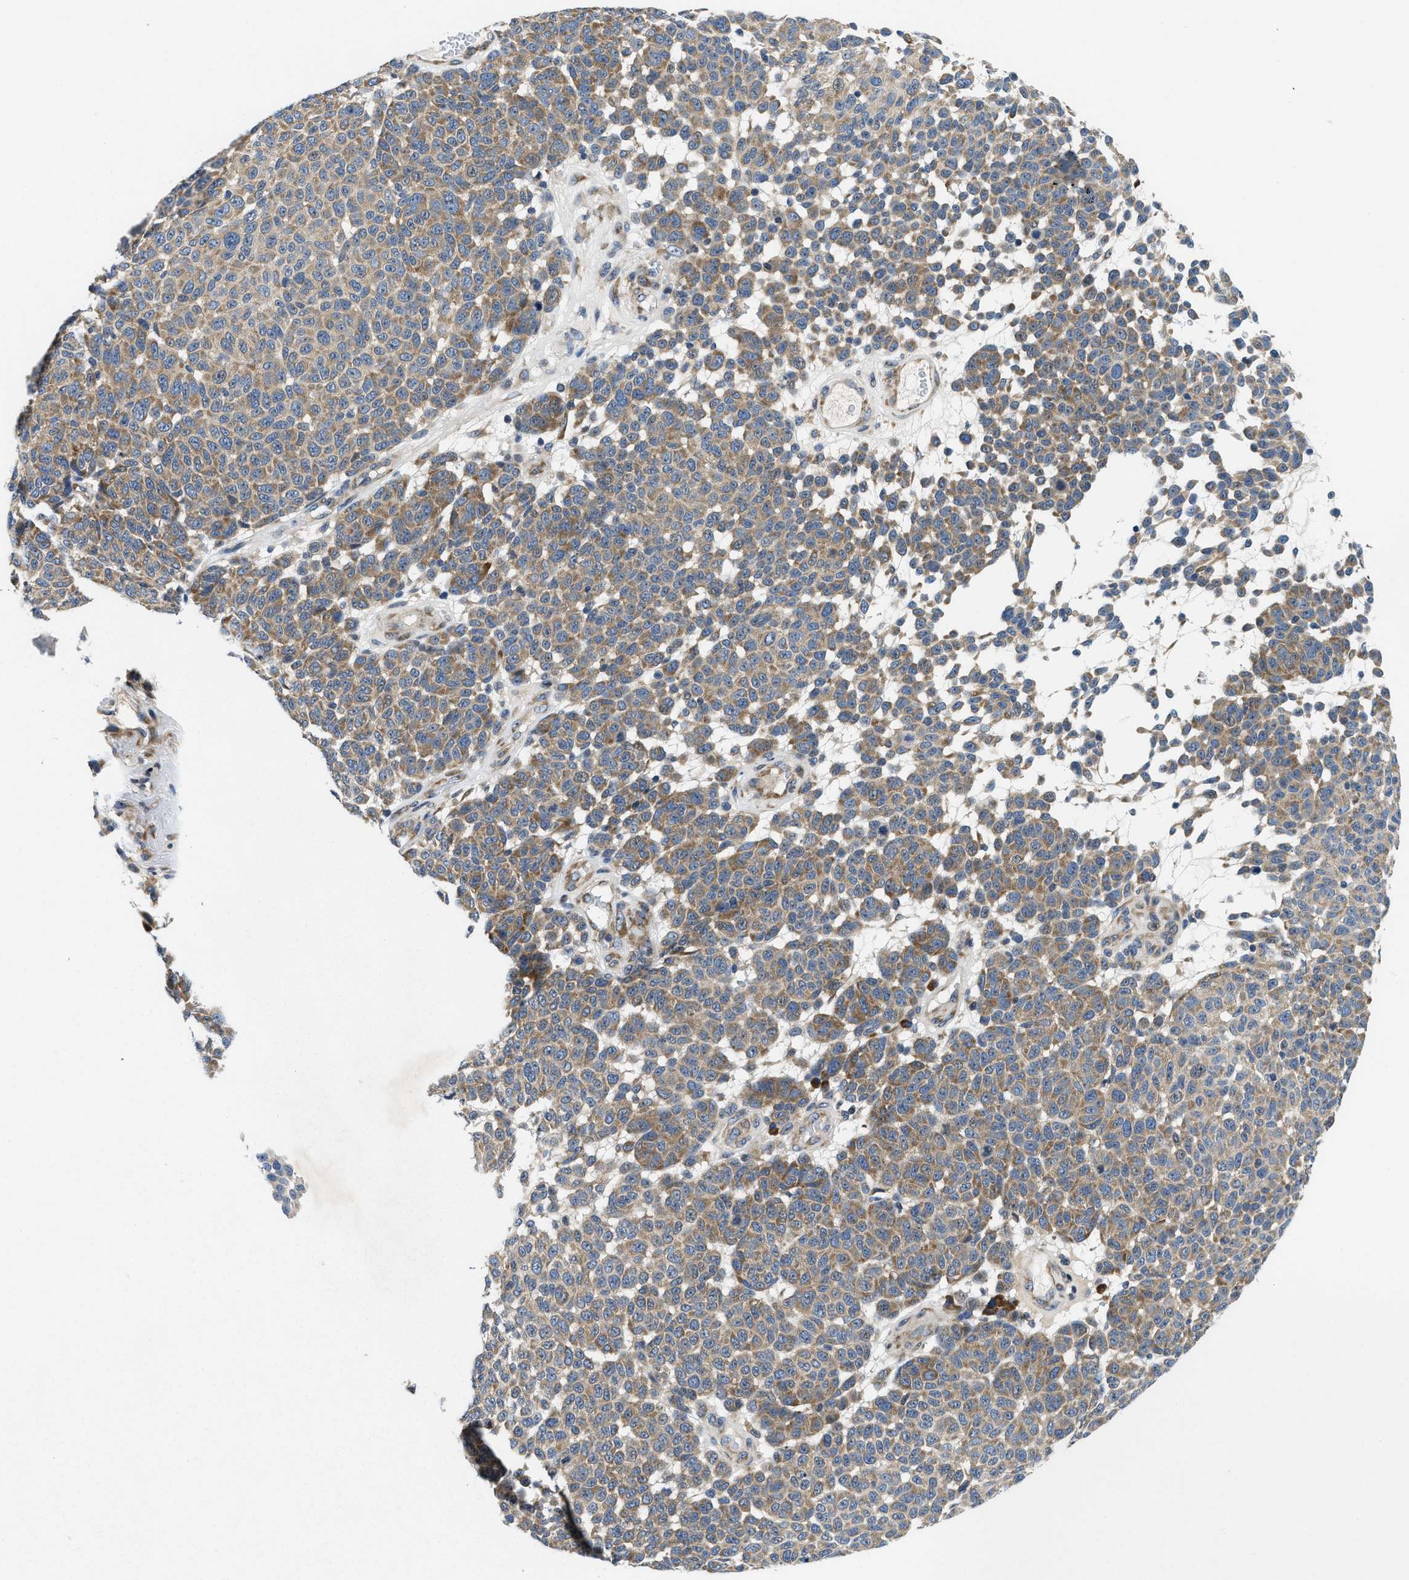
{"staining": {"intensity": "moderate", "quantity": "25%-75%", "location": "cytoplasmic/membranous"}, "tissue": "melanoma", "cell_type": "Tumor cells", "image_type": "cancer", "snomed": [{"axis": "morphology", "description": "Malignant melanoma, NOS"}, {"axis": "topography", "description": "Skin"}], "caption": "Moderate cytoplasmic/membranous protein staining is seen in approximately 25%-75% of tumor cells in malignant melanoma.", "gene": "IKBKE", "patient": {"sex": "male", "age": 59}}